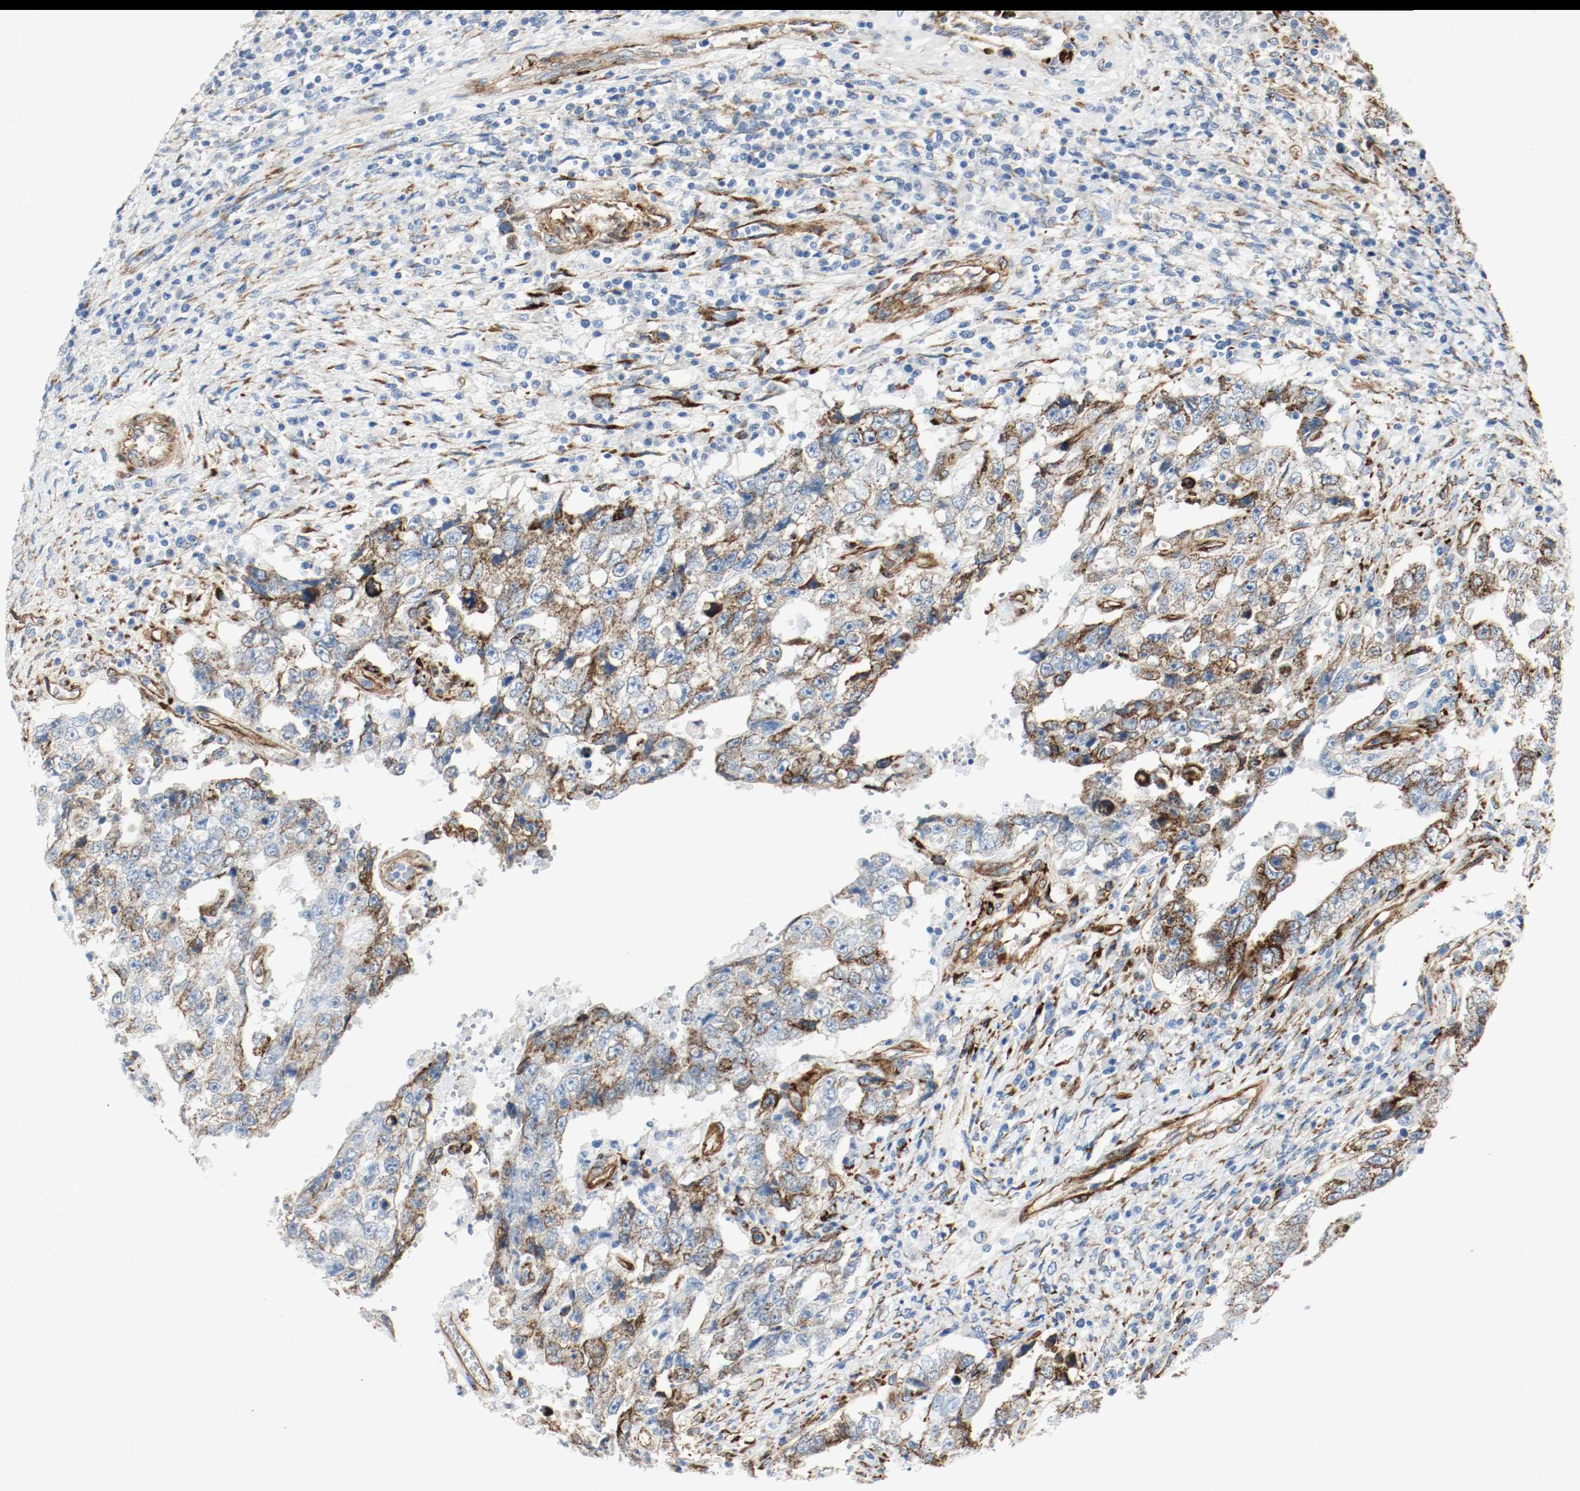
{"staining": {"intensity": "moderate", "quantity": ">75%", "location": "cytoplasmic/membranous"}, "tissue": "testis cancer", "cell_type": "Tumor cells", "image_type": "cancer", "snomed": [{"axis": "morphology", "description": "Carcinoma, Embryonal, NOS"}, {"axis": "topography", "description": "Testis"}], "caption": "High-magnification brightfield microscopy of testis cancer stained with DAB (3,3'-diaminobenzidine) (brown) and counterstained with hematoxylin (blue). tumor cells exhibit moderate cytoplasmic/membranous staining is identified in approximately>75% of cells. The staining was performed using DAB (3,3'-diaminobenzidine) to visualize the protein expression in brown, while the nuclei were stained in blue with hematoxylin (Magnification: 20x).", "gene": "LAMB1", "patient": {"sex": "male", "age": 26}}